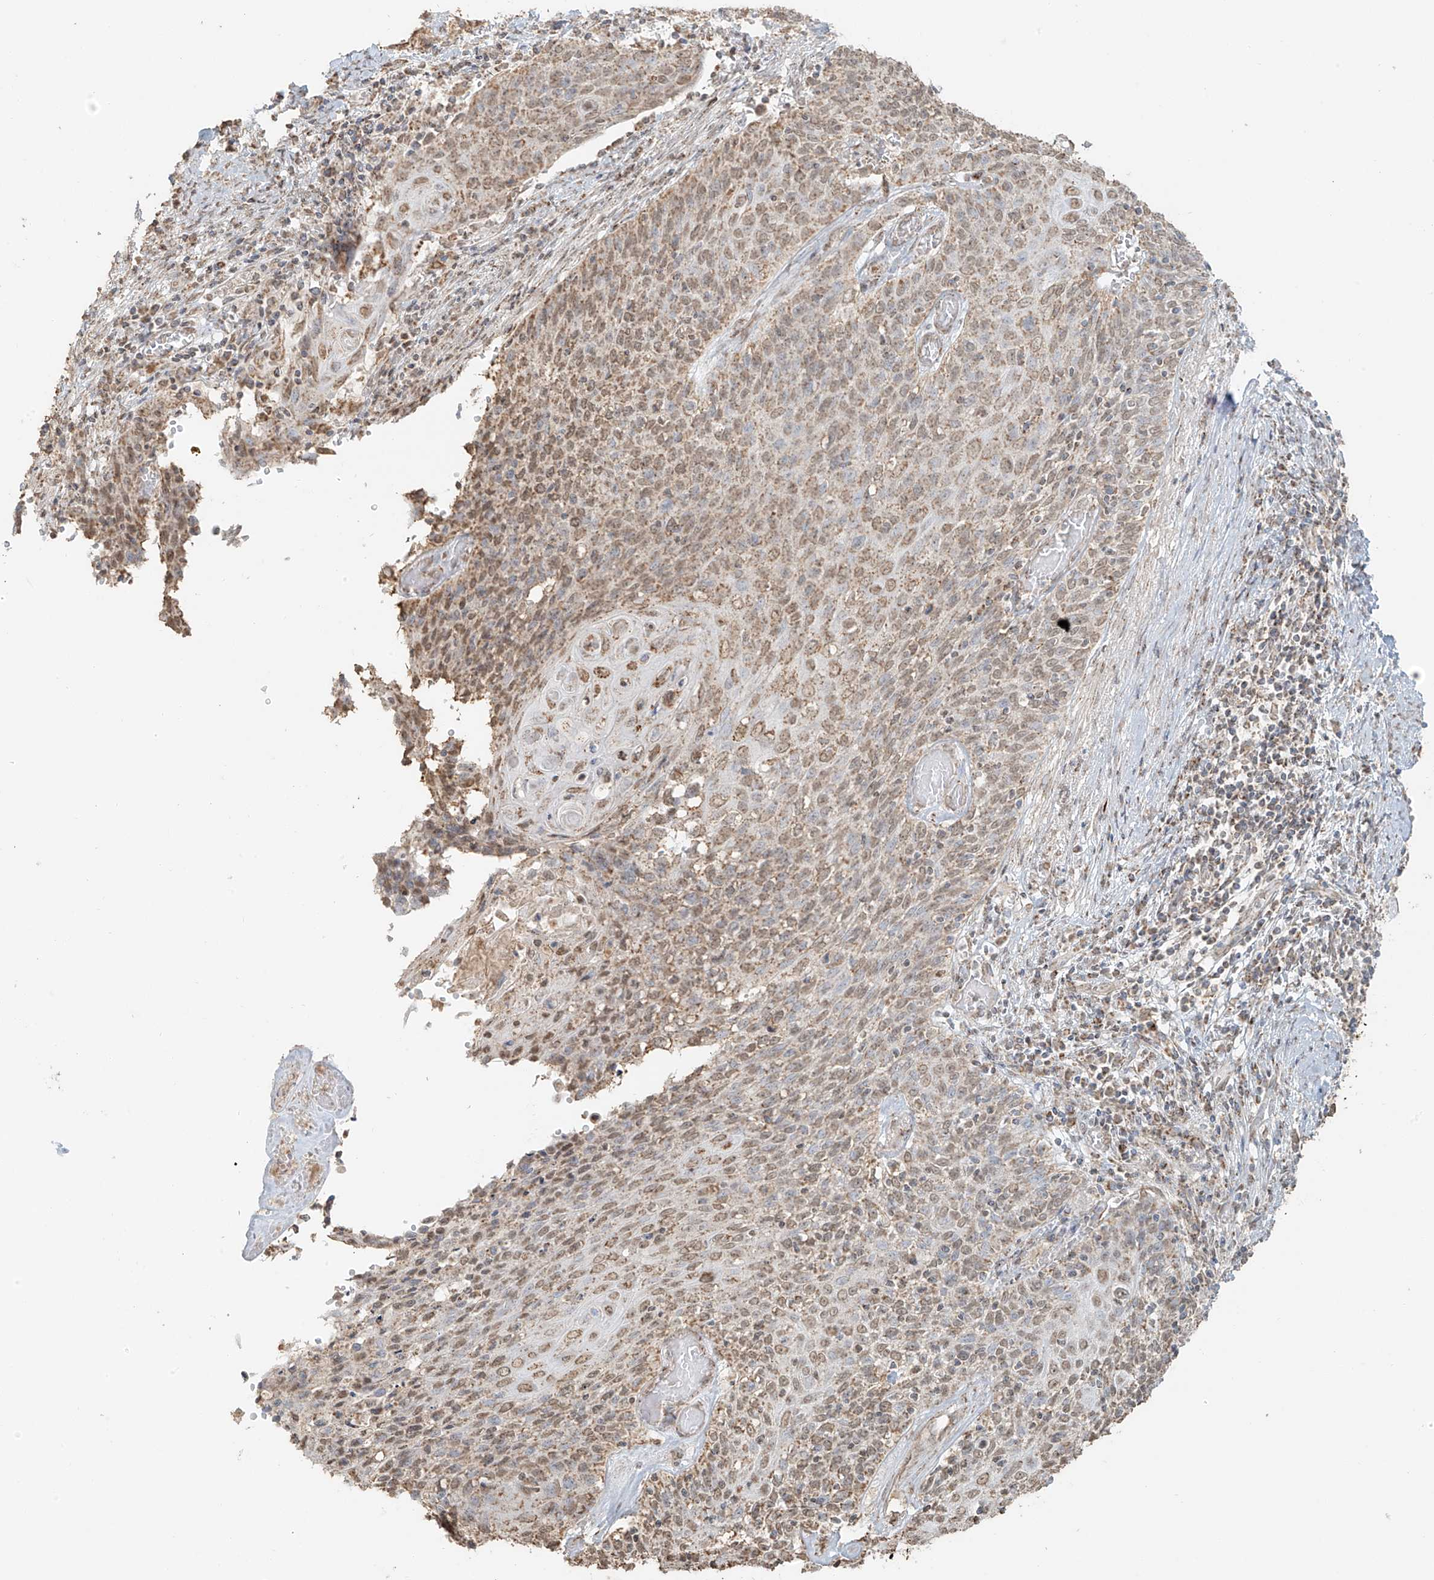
{"staining": {"intensity": "moderate", "quantity": ">75%", "location": "cytoplasmic/membranous,nuclear"}, "tissue": "cervical cancer", "cell_type": "Tumor cells", "image_type": "cancer", "snomed": [{"axis": "morphology", "description": "Squamous cell carcinoma, NOS"}, {"axis": "topography", "description": "Cervix"}], "caption": "Human cervical cancer (squamous cell carcinoma) stained with a brown dye displays moderate cytoplasmic/membranous and nuclear positive staining in about >75% of tumor cells.", "gene": "MIPEP", "patient": {"sex": "female", "age": 39}}